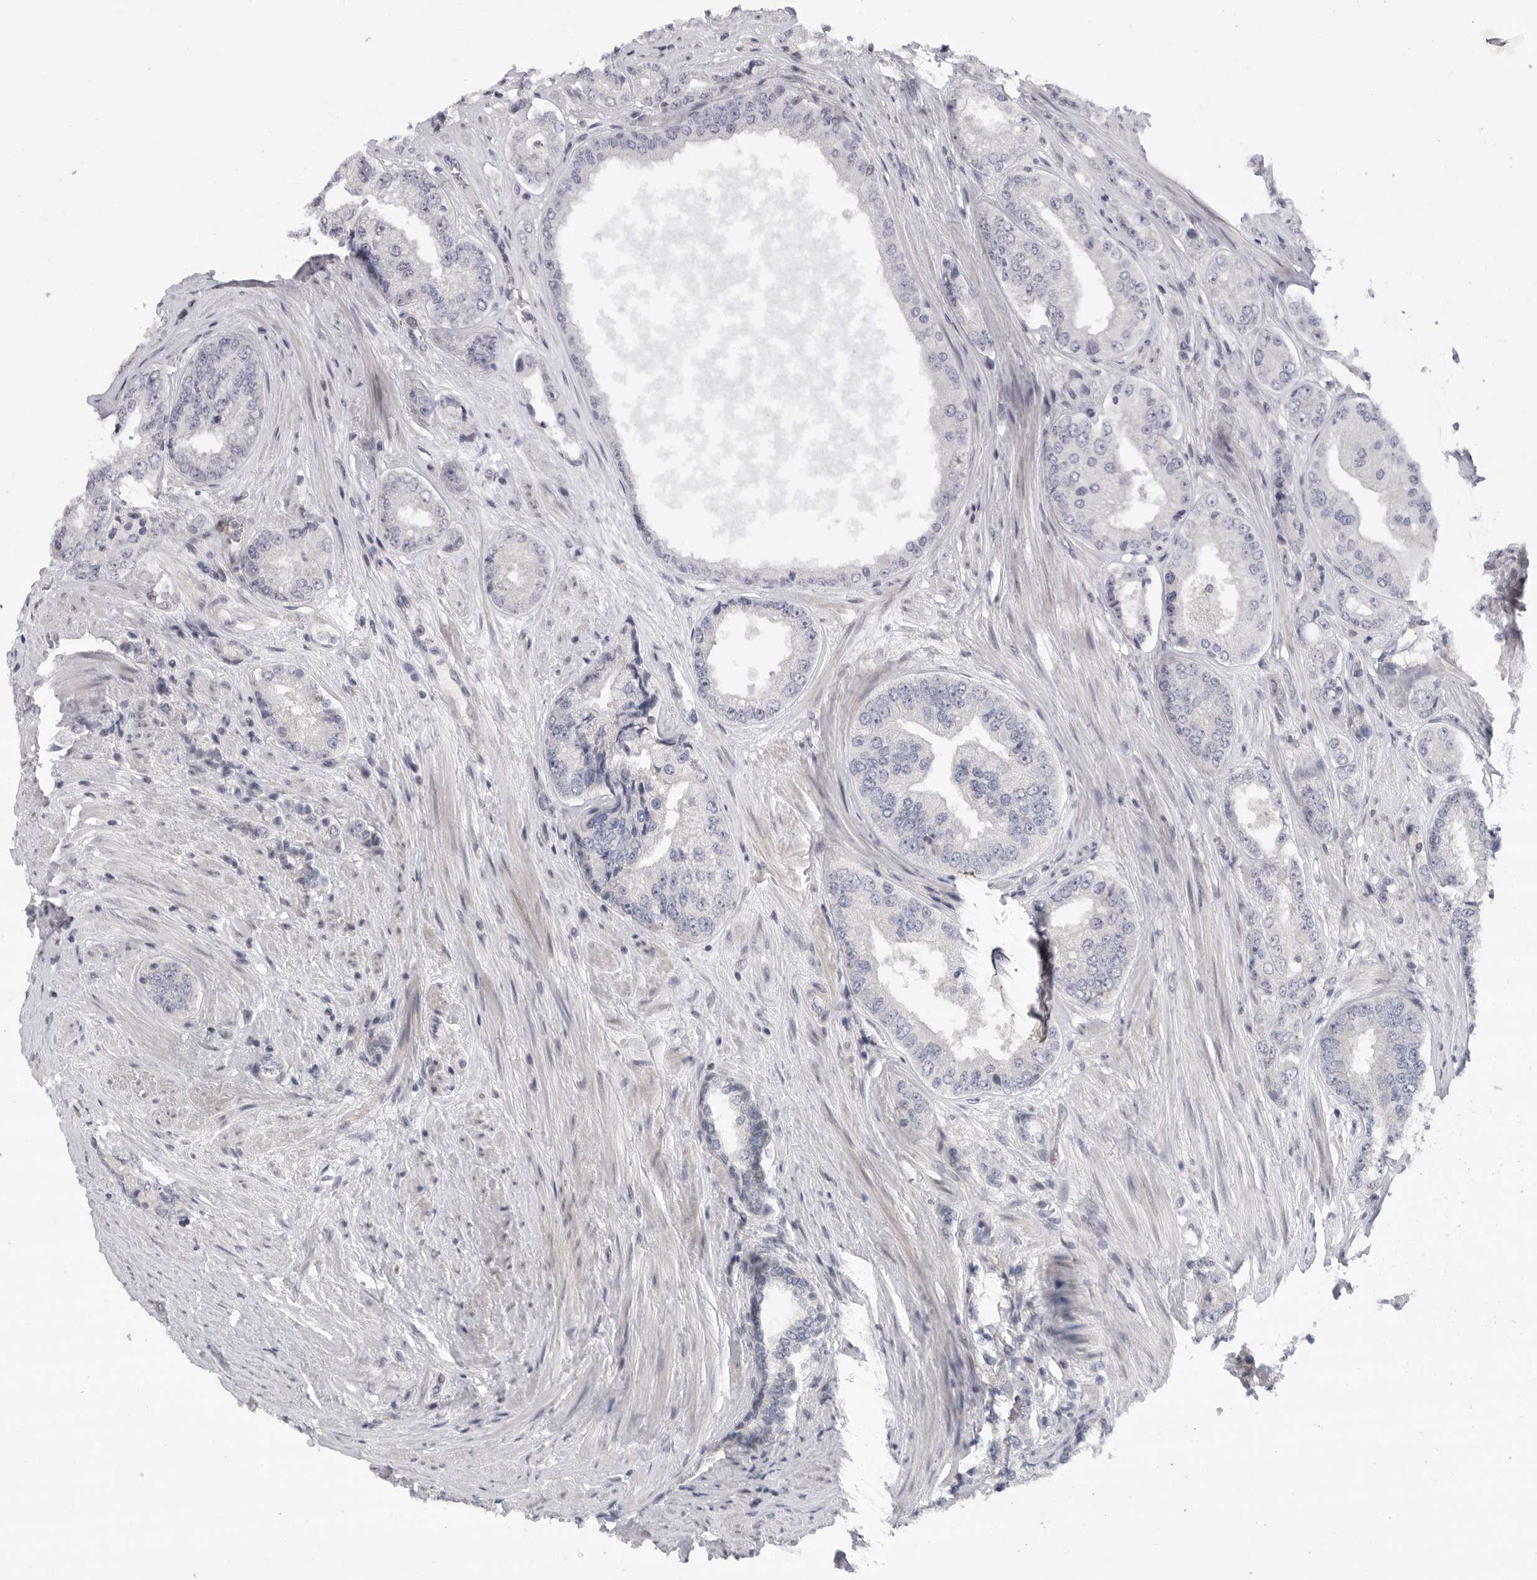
{"staining": {"intensity": "negative", "quantity": "none", "location": "none"}, "tissue": "prostate cancer", "cell_type": "Tumor cells", "image_type": "cancer", "snomed": [{"axis": "morphology", "description": "Adenocarcinoma, High grade"}, {"axis": "topography", "description": "Prostate"}], "caption": "Human adenocarcinoma (high-grade) (prostate) stained for a protein using immunohistochemistry exhibits no expression in tumor cells.", "gene": "FBXO43", "patient": {"sex": "male", "age": 61}}